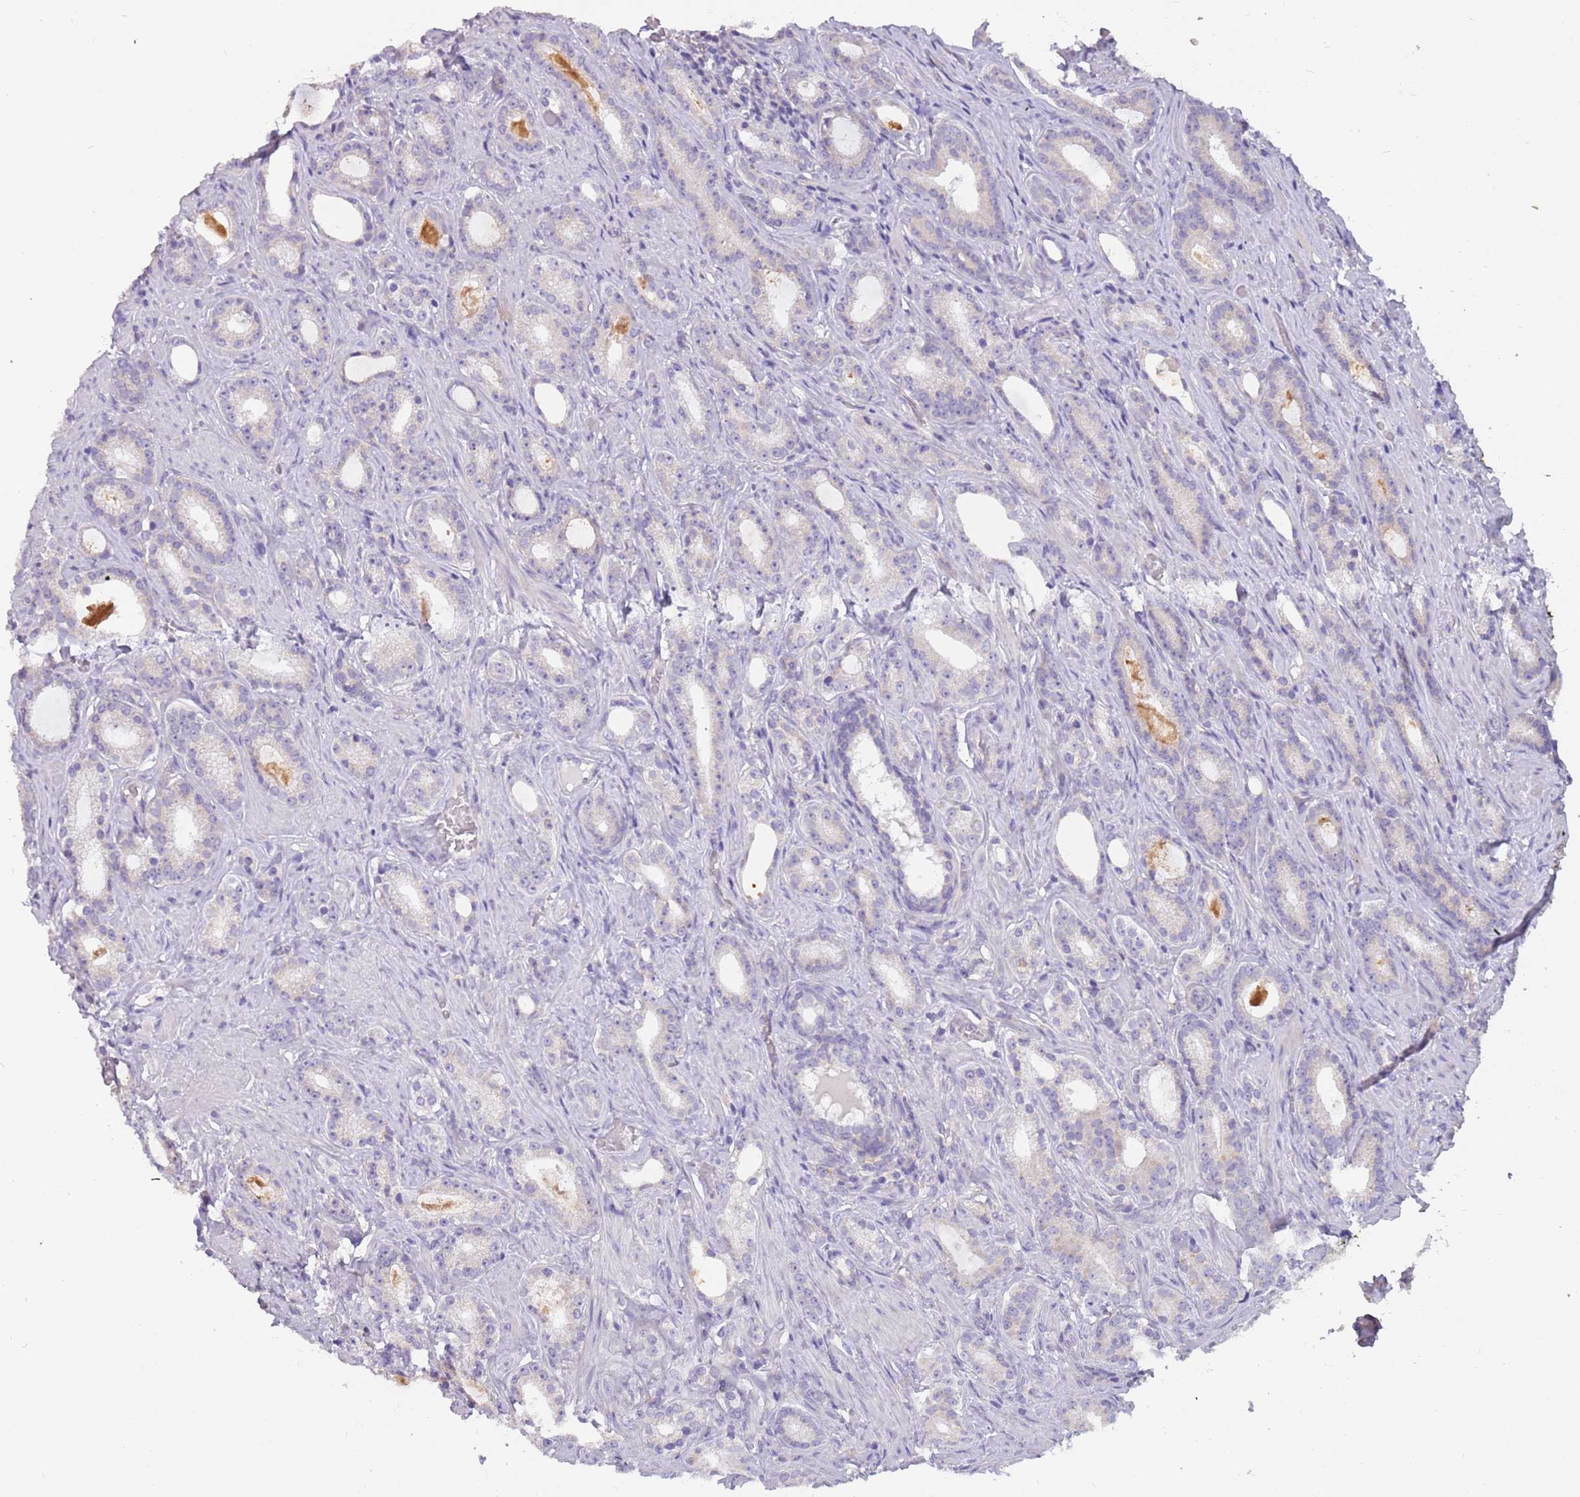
{"staining": {"intensity": "negative", "quantity": "none", "location": "none"}, "tissue": "prostate cancer", "cell_type": "Tumor cells", "image_type": "cancer", "snomed": [{"axis": "morphology", "description": "Adenocarcinoma, Low grade"}, {"axis": "topography", "description": "Prostate"}], "caption": "Immunohistochemistry micrograph of human prostate cancer stained for a protein (brown), which shows no positivity in tumor cells.", "gene": "RHCG", "patient": {"sex": "male", "age": 71}}